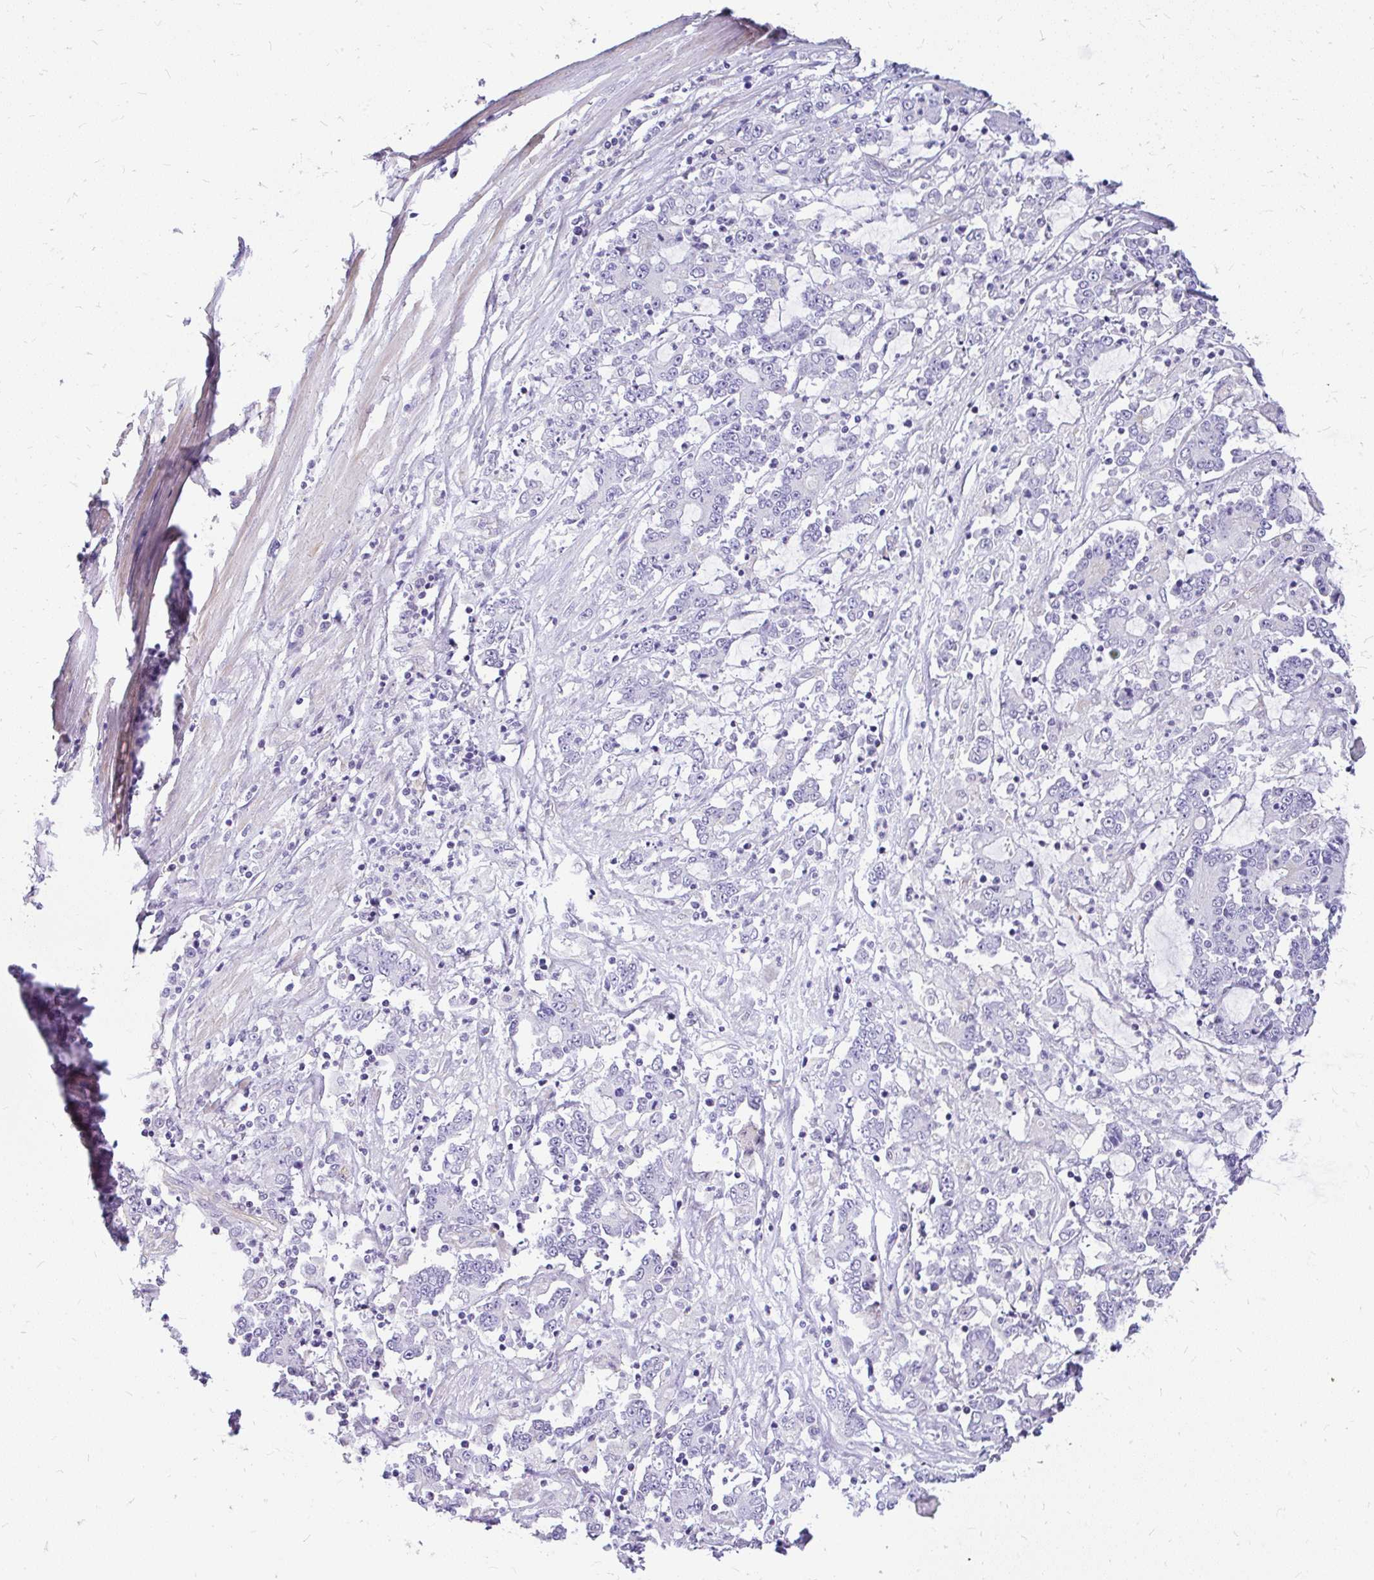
{"staining": {"intensity": "negative", "quantity": "none", "location": "none"}, "tissue": "stomach cancer", "cell_type": "Tumor cells", "image_type": "cancer", "snomed": [{"axis": "morphology", "description": "Adenocarcinoma, NOS"}, {"axis": "topography", "description": "Stomach, upper"}], "caption": "Immunohistochemistry photomicrograph of stomach adenocarcinoma stained for a protein (brown), which demonstrates no staining in tumor cells. The staining is performed using DAB brown chromogen with nuclei counter-stained in using hematoxylin.", "gene": "FAM83C", "patient": {"sex": "male", "age": 68}}